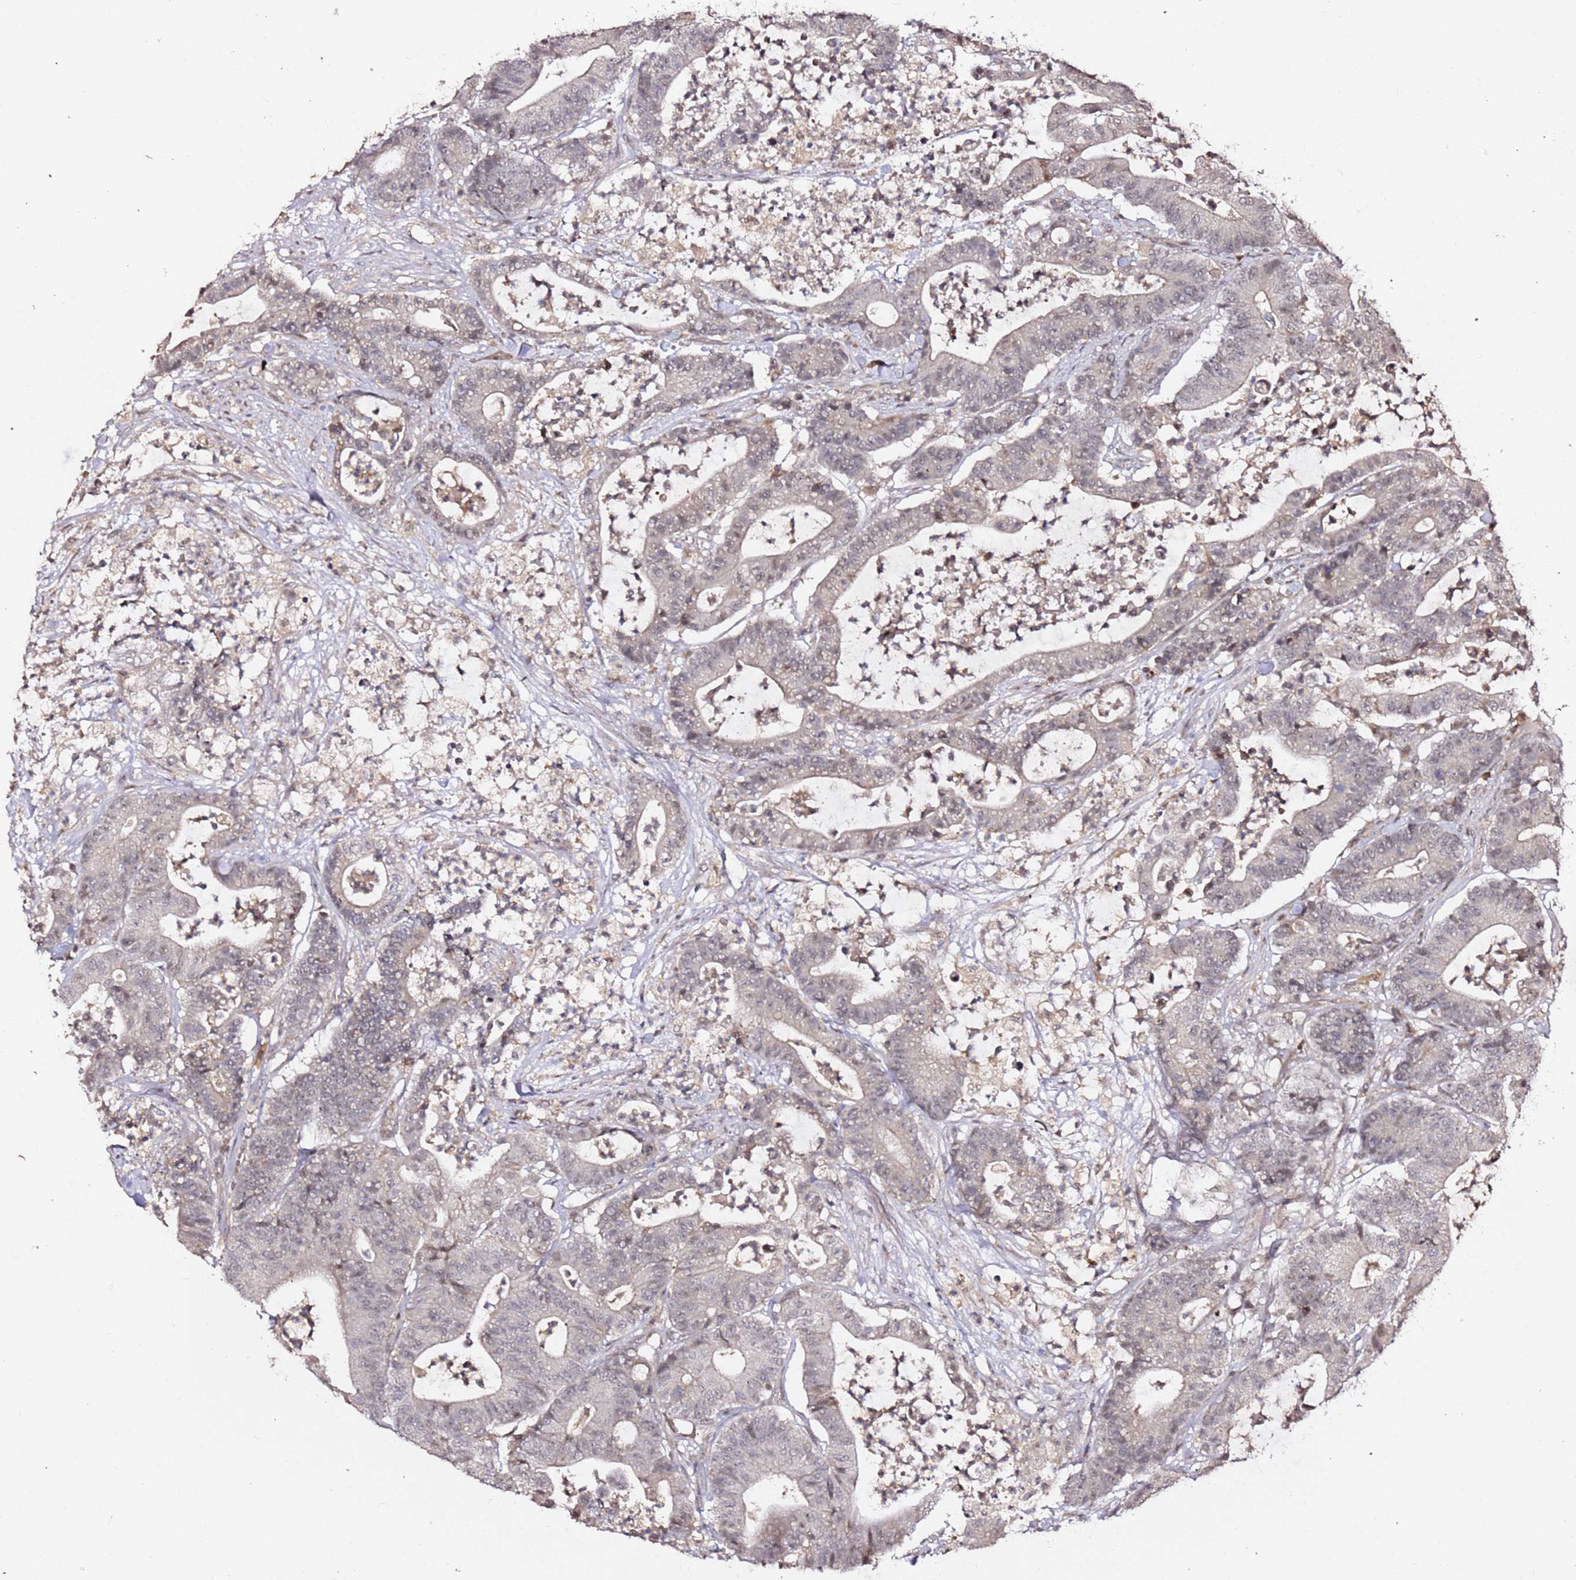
{"staining": {"intensity": "weak", "quantity": "25%-75%", "location": "nuclear"}, "tissue": "colorectal cancer", "cell_type": "Tumor cells", "image_type": "cancer", "snomed": [{"axis": "morphology", "description": "Adenocarcinoma, NOS"}, {"axis": "topography", "description": "Colon"}], "caption": "An image of colorectal adenocarcinoma stained for a protein exhibits weak nuclear brown staining in tumor cells.", "gene": "OR5V1", "patient": {"sex": "female", "age": 84}}